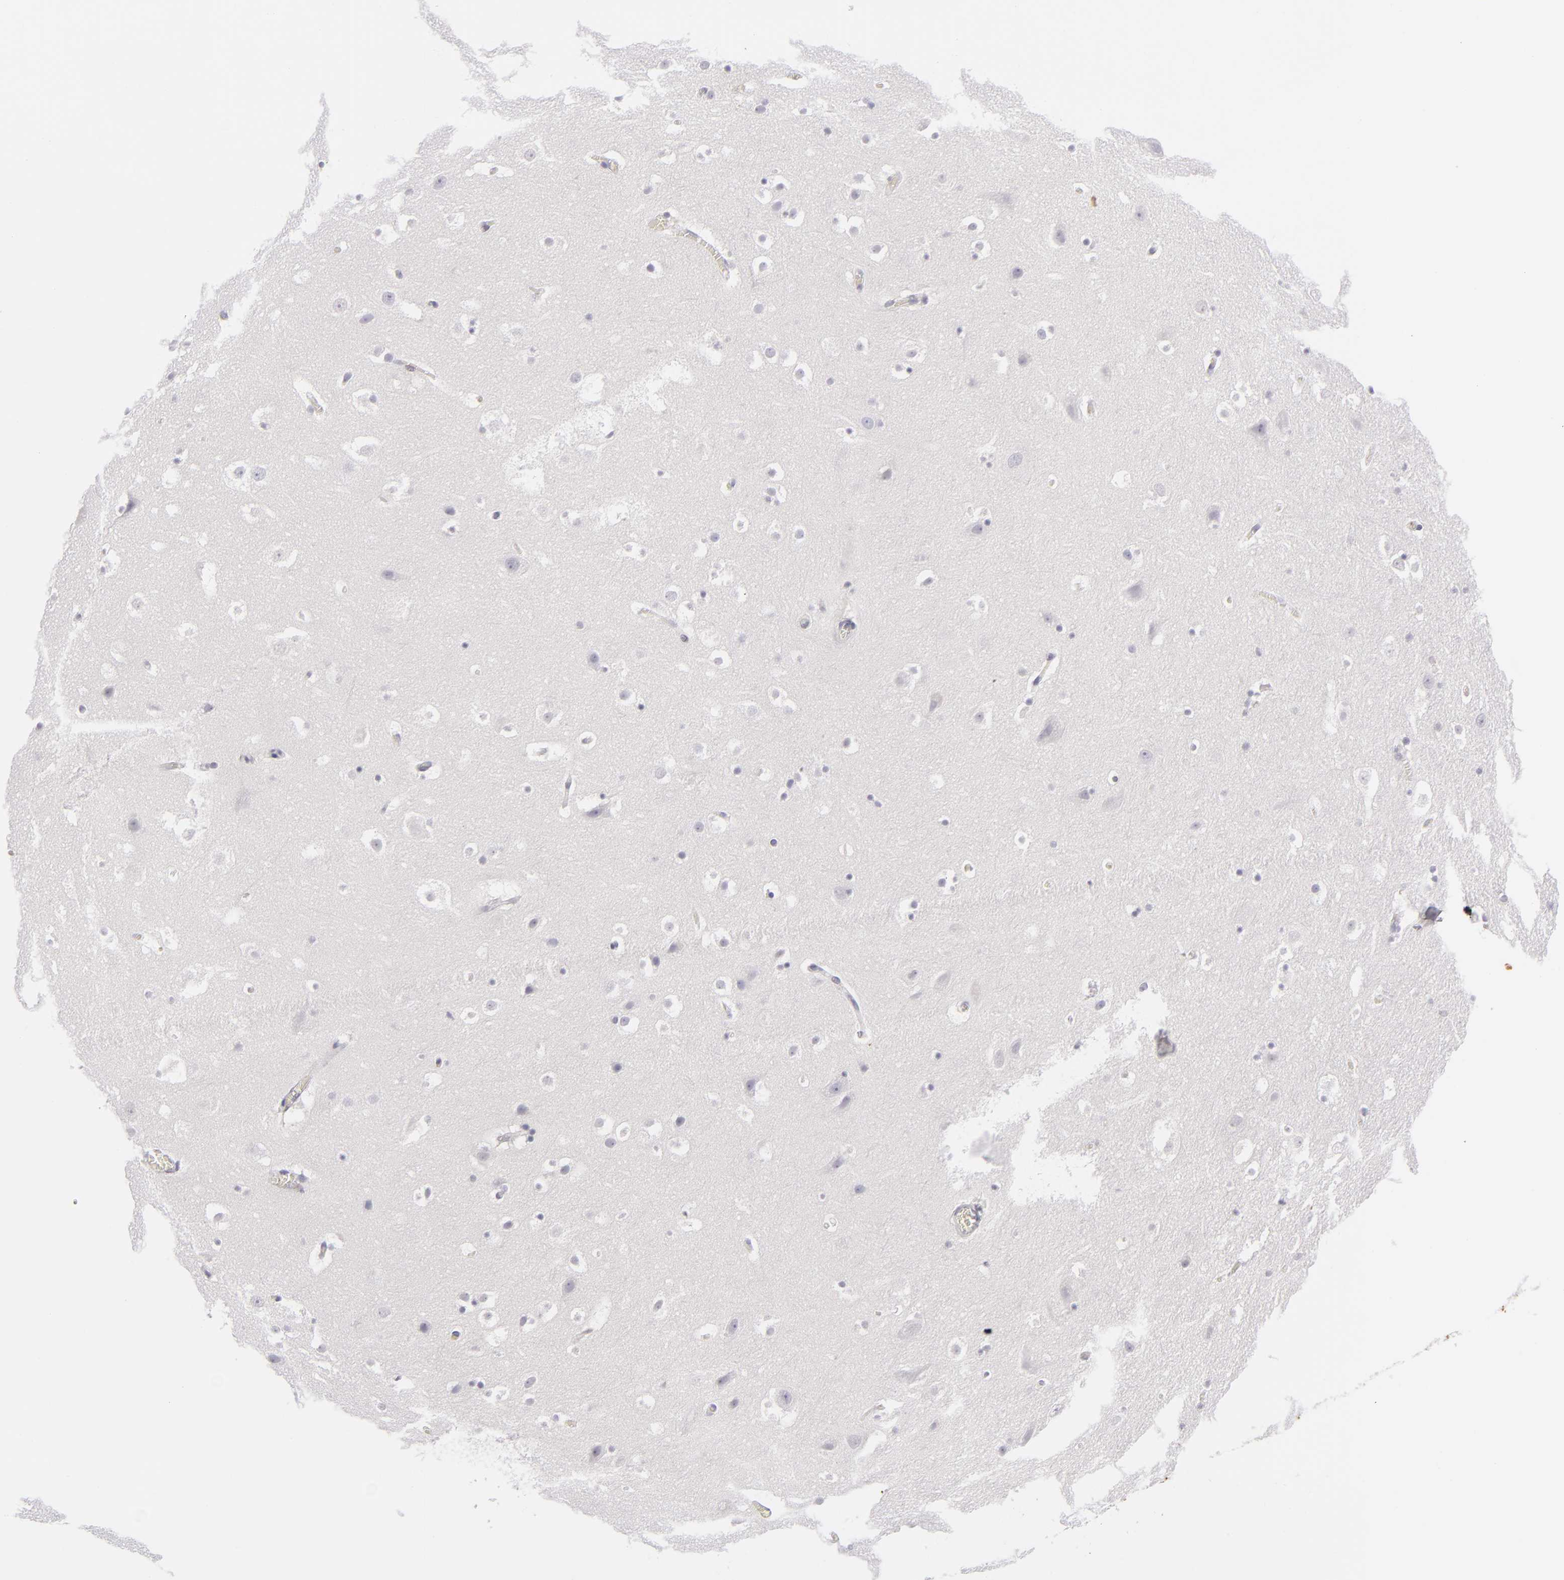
{"staining": {"intensity": "negative", "quantity": "none", "location": "none"}, "tissue": "hippocampus", "cell_type": "Glial cells", "image_type": "normal", "snomed": [{"axis": "morphology", "description": "Normal tissue, NOS"}, {"axis": "topography", "description": "Hippocampus"}], "caption": "IHC photomicrograph of benign hippocampus stained for a protein (brown), which displays no expression in glial cells. (IHC, brightfield microscopy, high magnification).", "gene": "TNNC1", "patient": {"sex": "male", "age": 45}}